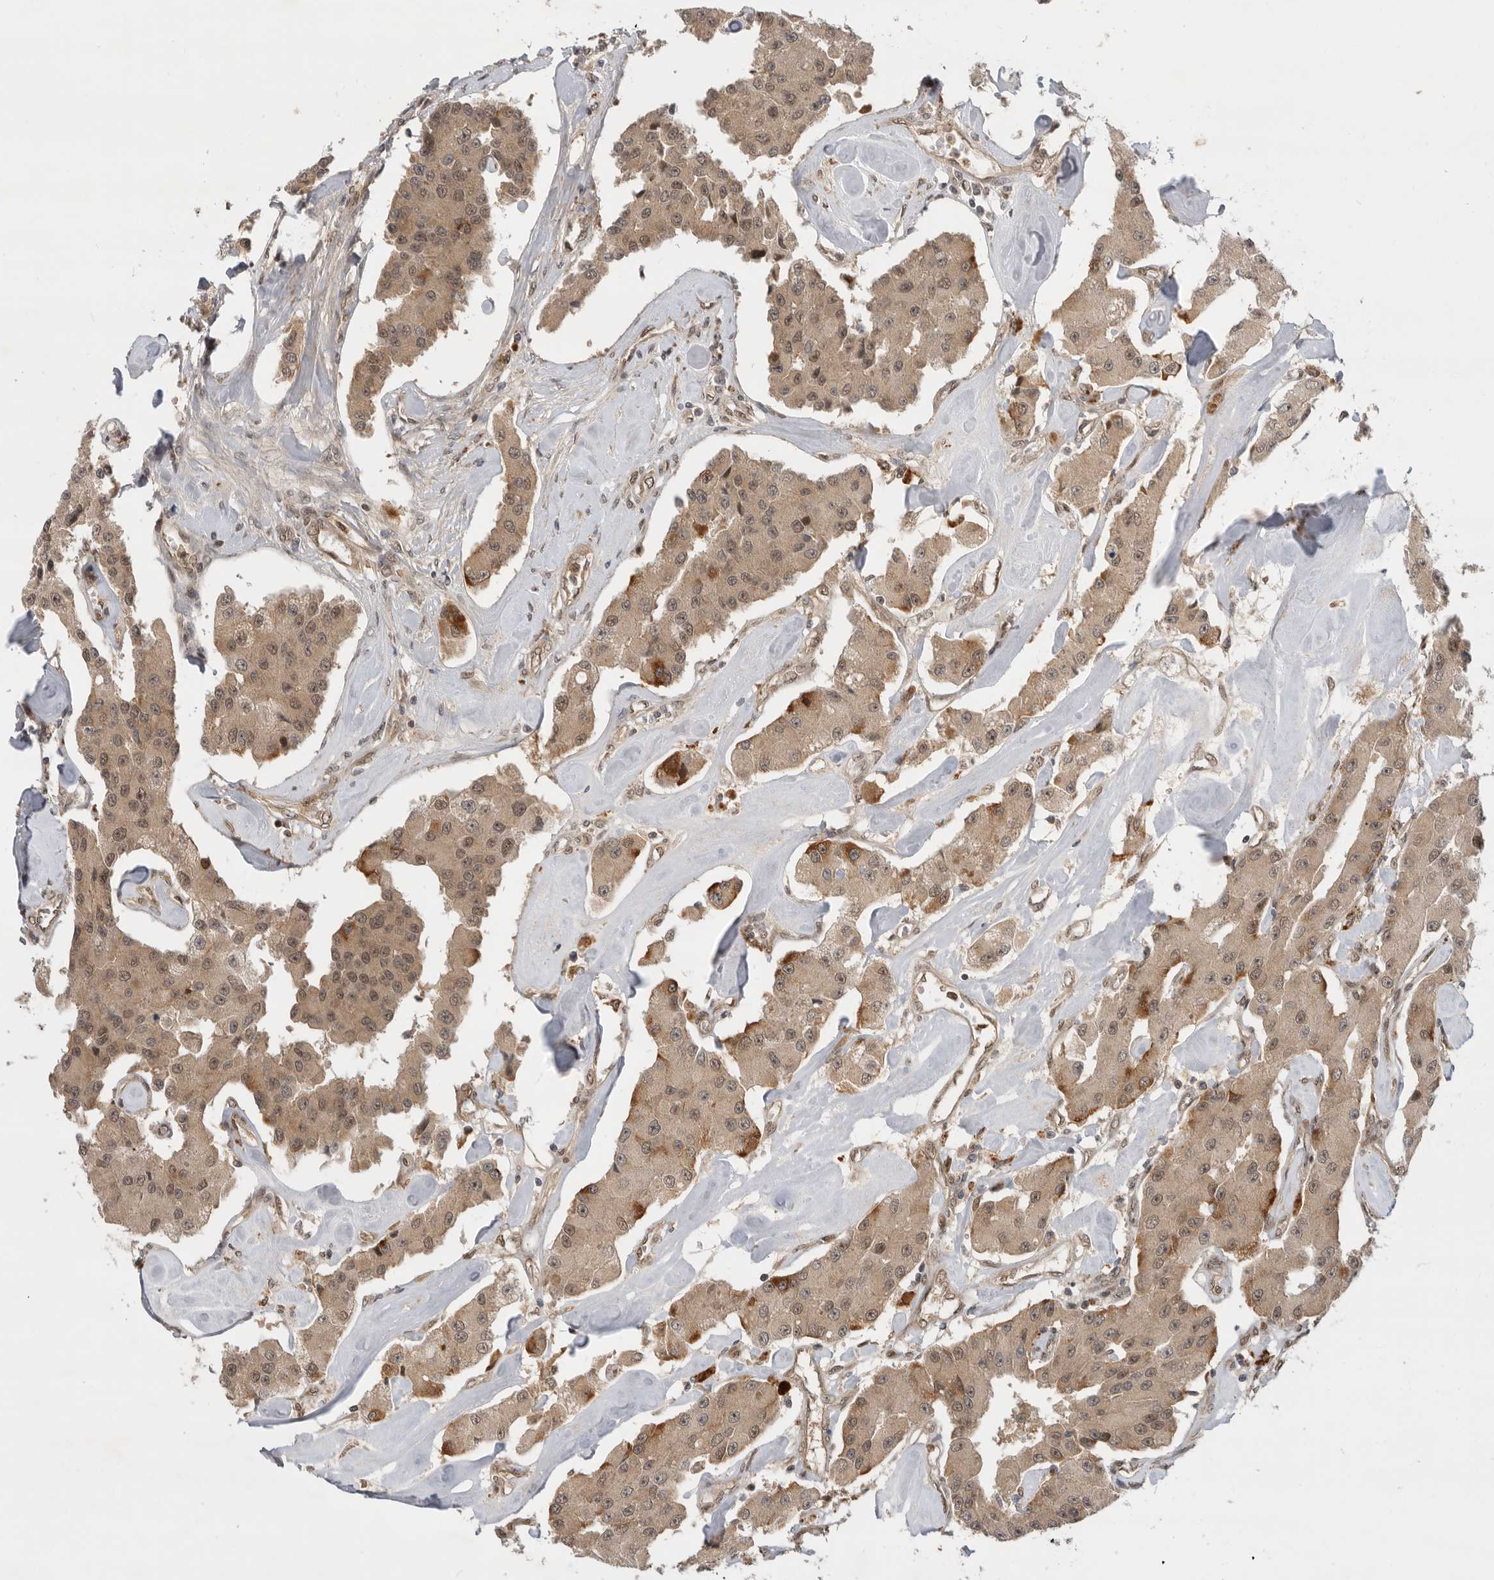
{"staining": {"intensity": "weak", "quantity": ">75%", "location": "cytoplasmic/membranous,nuclear"}, "tissue": "carcinoid", "cell_type": "Tumor cells", "image_type": "cancer", "snomed": [{"axis": "morphology", "description": "Carcinoid, malignant, NOS"}, {"axis": "topography", "description": "Pancreas"}], "caption": "DAB immunohistochemical staining of human carcinoid demonstrates weak cytoplasmic/membranous and nuclear protein positivity in approximately >75% of tumor cells.", "gene": "DCAF8", "patient": {"sex": "male", "age": 41}}